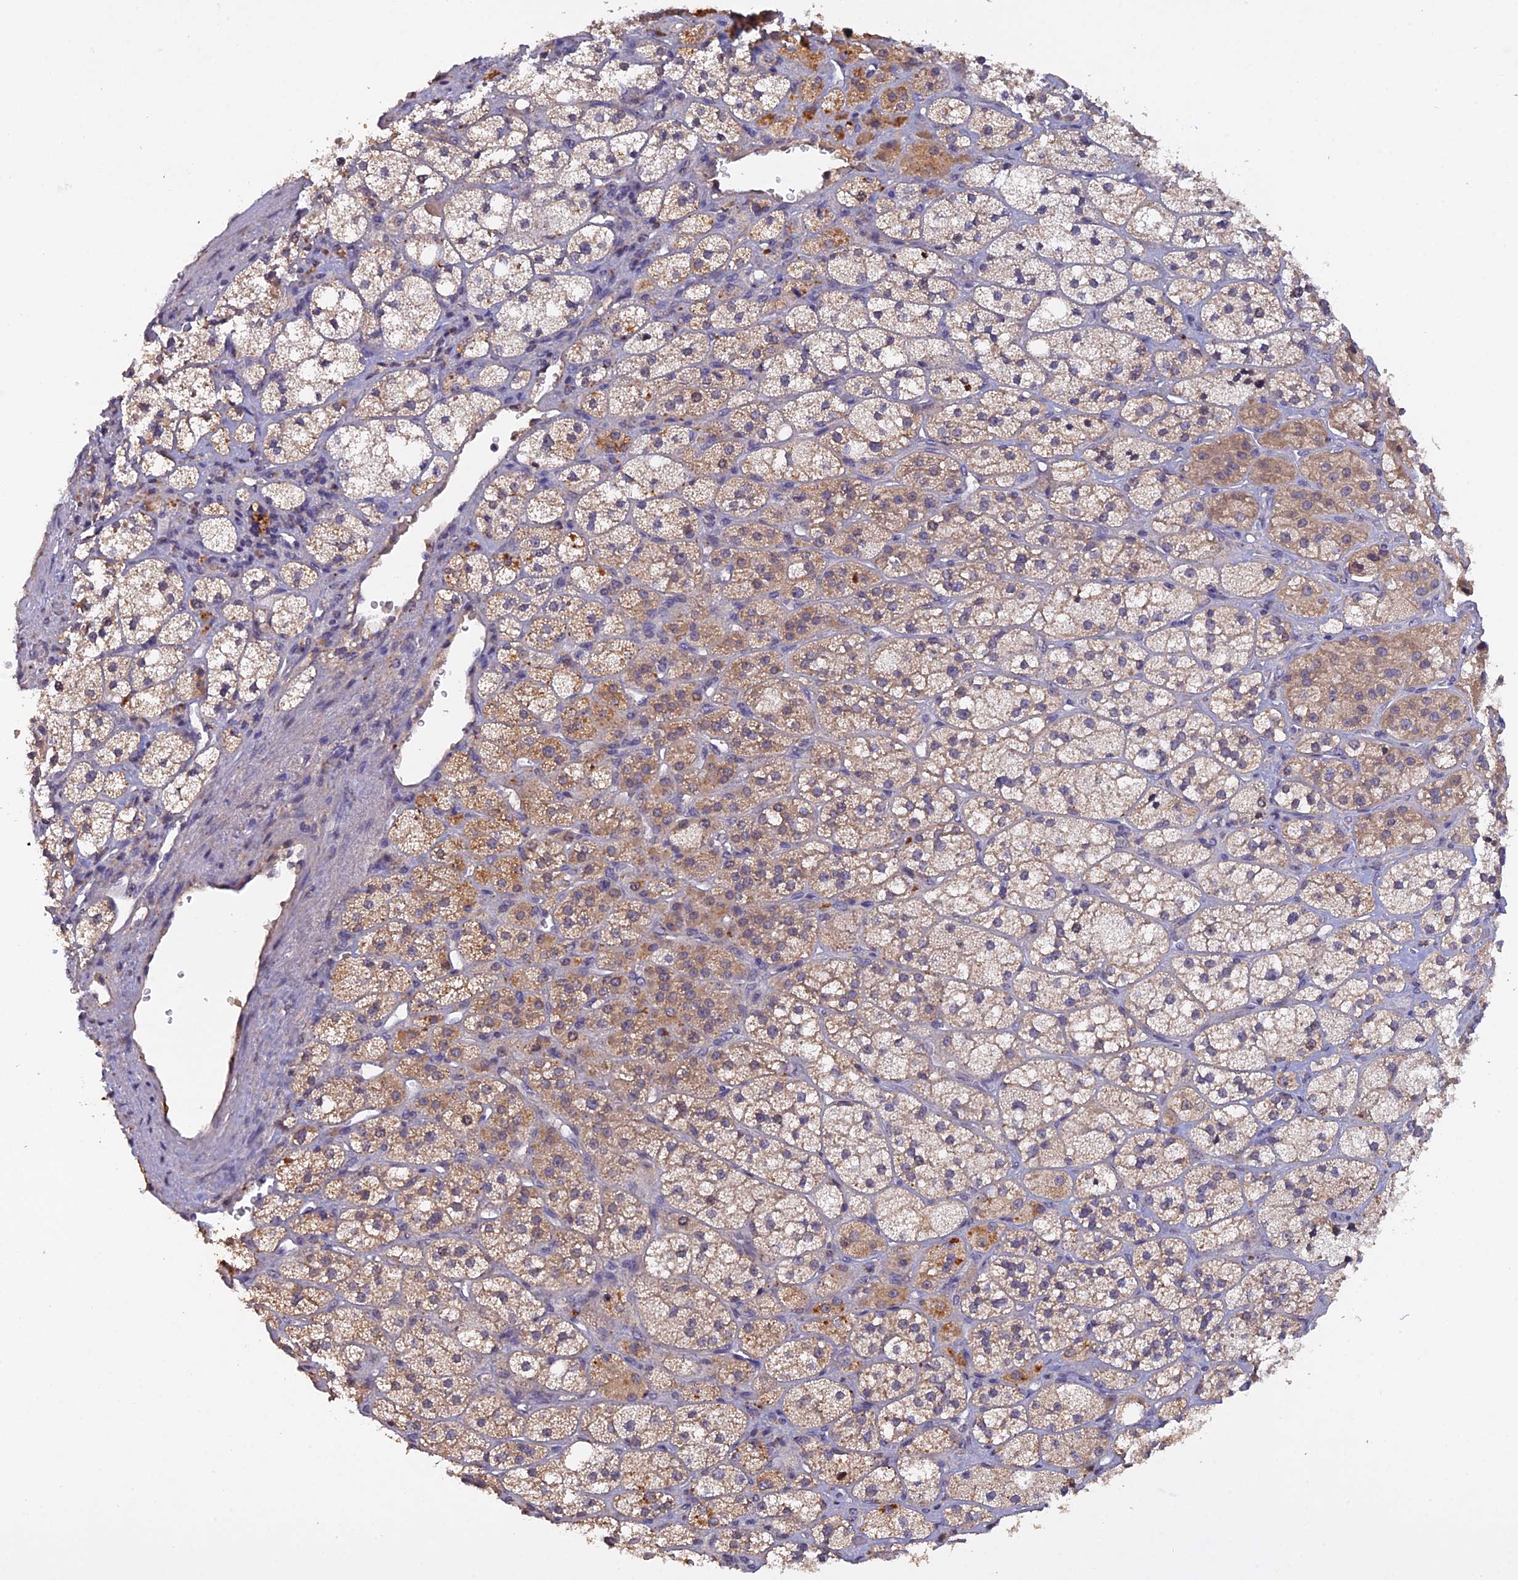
{"staining": {"intensity": "weak", "quantity": ">75%", "location": "cytoplasmic/membranous"}, "tissue": "adrenal gland", "cell_type": "Glandular cells", "image_type": "normal", "snomed": [{"axis": "morphology", "description": "Normal tissue, NOS"}, {"axis": "topography", "description": "Adrenal gland"}], "caption": "High-power microscopy captured an IHC photomicrograph of unremarkable adrenal gland, revealing weak cytoplasmic/membranous staining in approximately >75% of glandular cells.", "gene": "SLC39A13", "patient": {"sex": "male", "age": 61}}